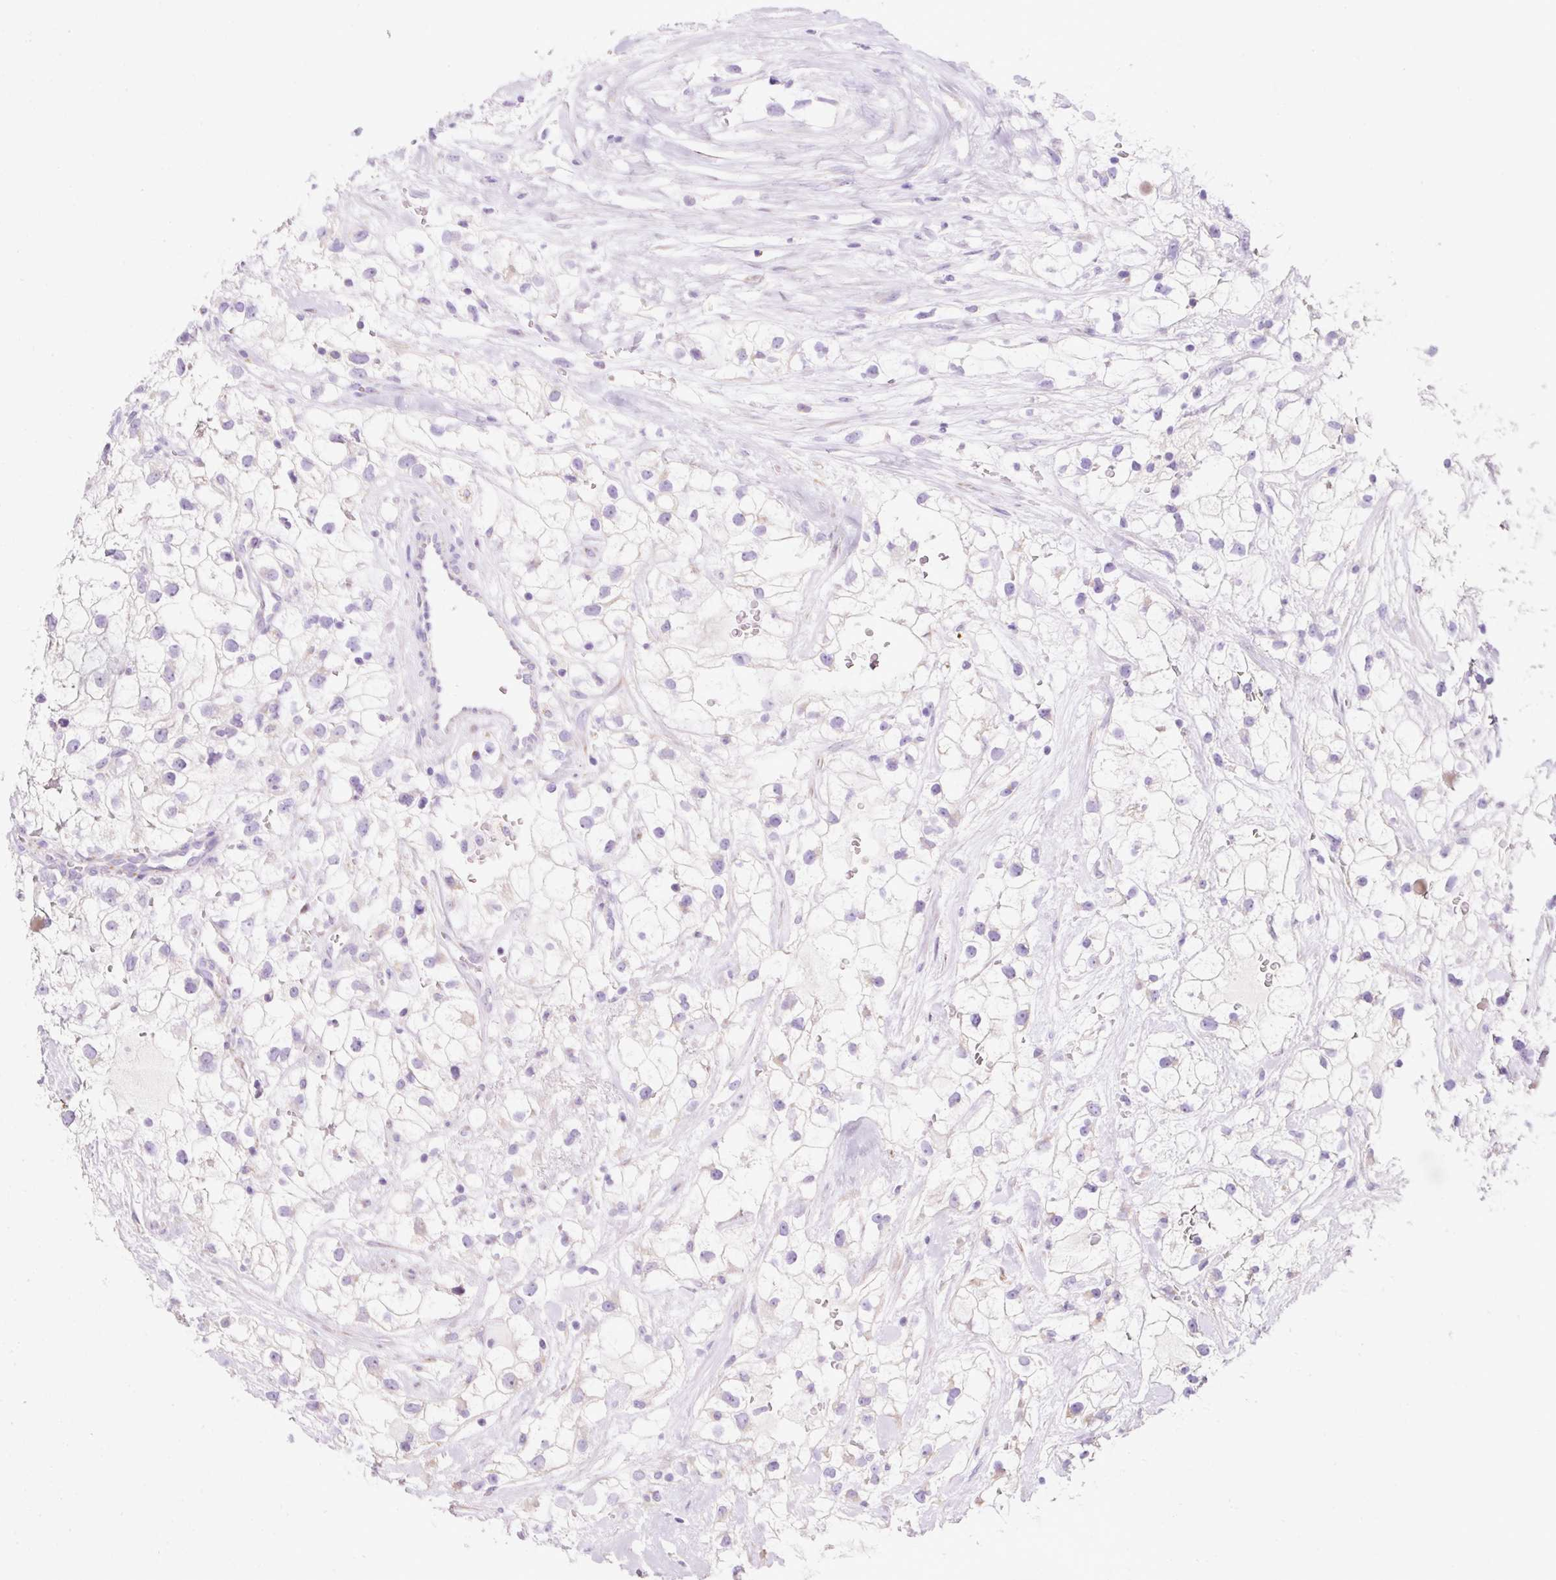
{"staining": {"intensity": "weak", "quantity": "<25%", "location": "cytoplasmic/membranous"}, "tissue": "renal cancer", "cell_type": "Tumor cells", "image_type": "cancer", "snomed": [{"axis": "morphology", "description": "Adenocarcinoma, NOS"}, {"axis": "topography", "description": "Kidney"}], "caption": "Tumor cells show no significant protein positivity in adenocarcinoma (renal).", "gene": "PLPP2", "patient": {"sex": "male", "age": 59}}